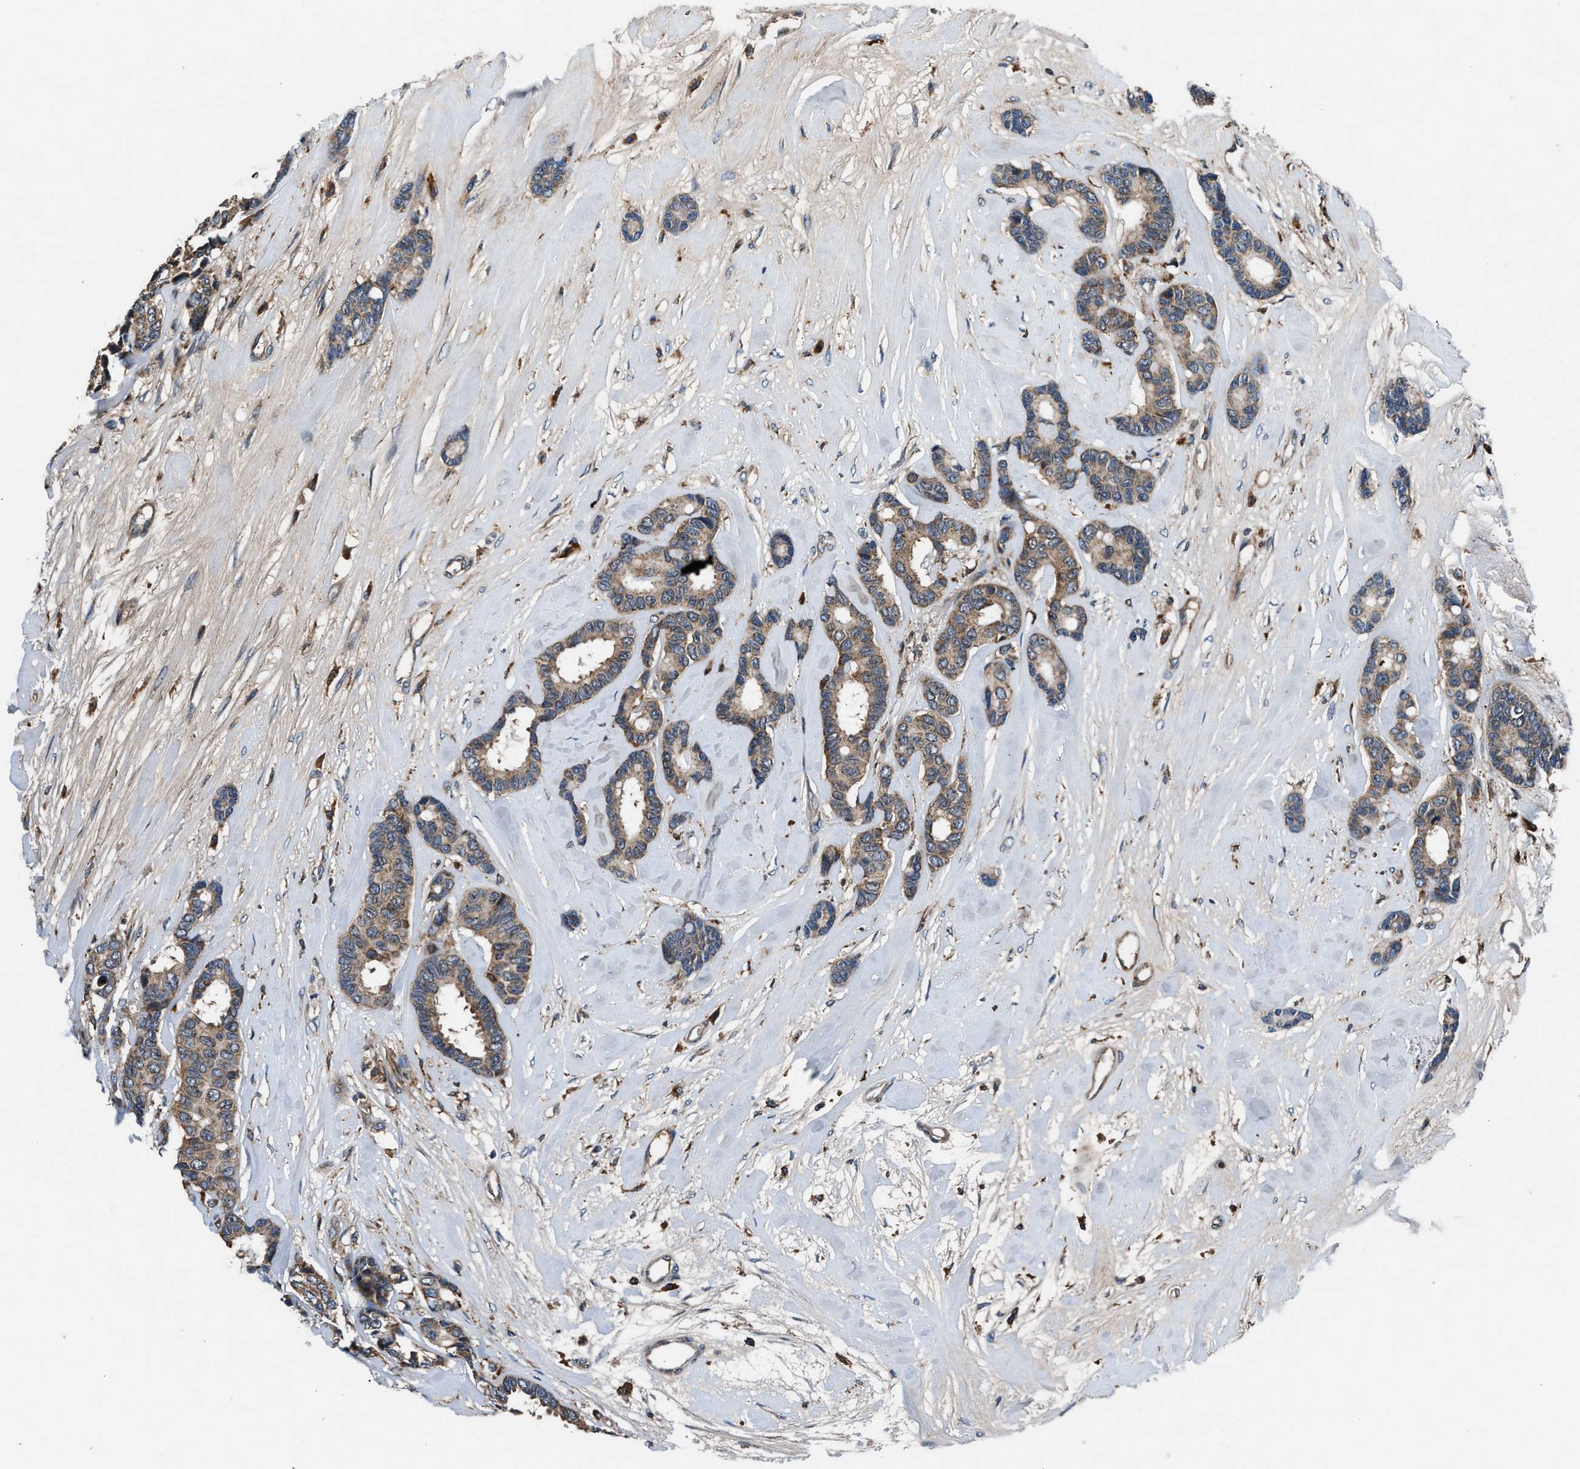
{"staining": {"intensity": "weak", "quantity": ">75%", "location": "cytoplasmic/membranous"}, "tissue": "breast cancer", "cell_type": "Tumor cells", "image_type": "cancer", "snomed": [{"axis": "morphology", "description": "Duct carcinoma"}, {"axis": "topography", "description": "Breast"}], "caption": "Human breast cancer (invasive ductal carcinoma) stained for a protein (brown) demonstrates weak cytoplasmic/membranous positive expression in approximately >75% of tumor cells.", "gene": "FAM221A", "patient": {"sex": "female", "age": 87}}